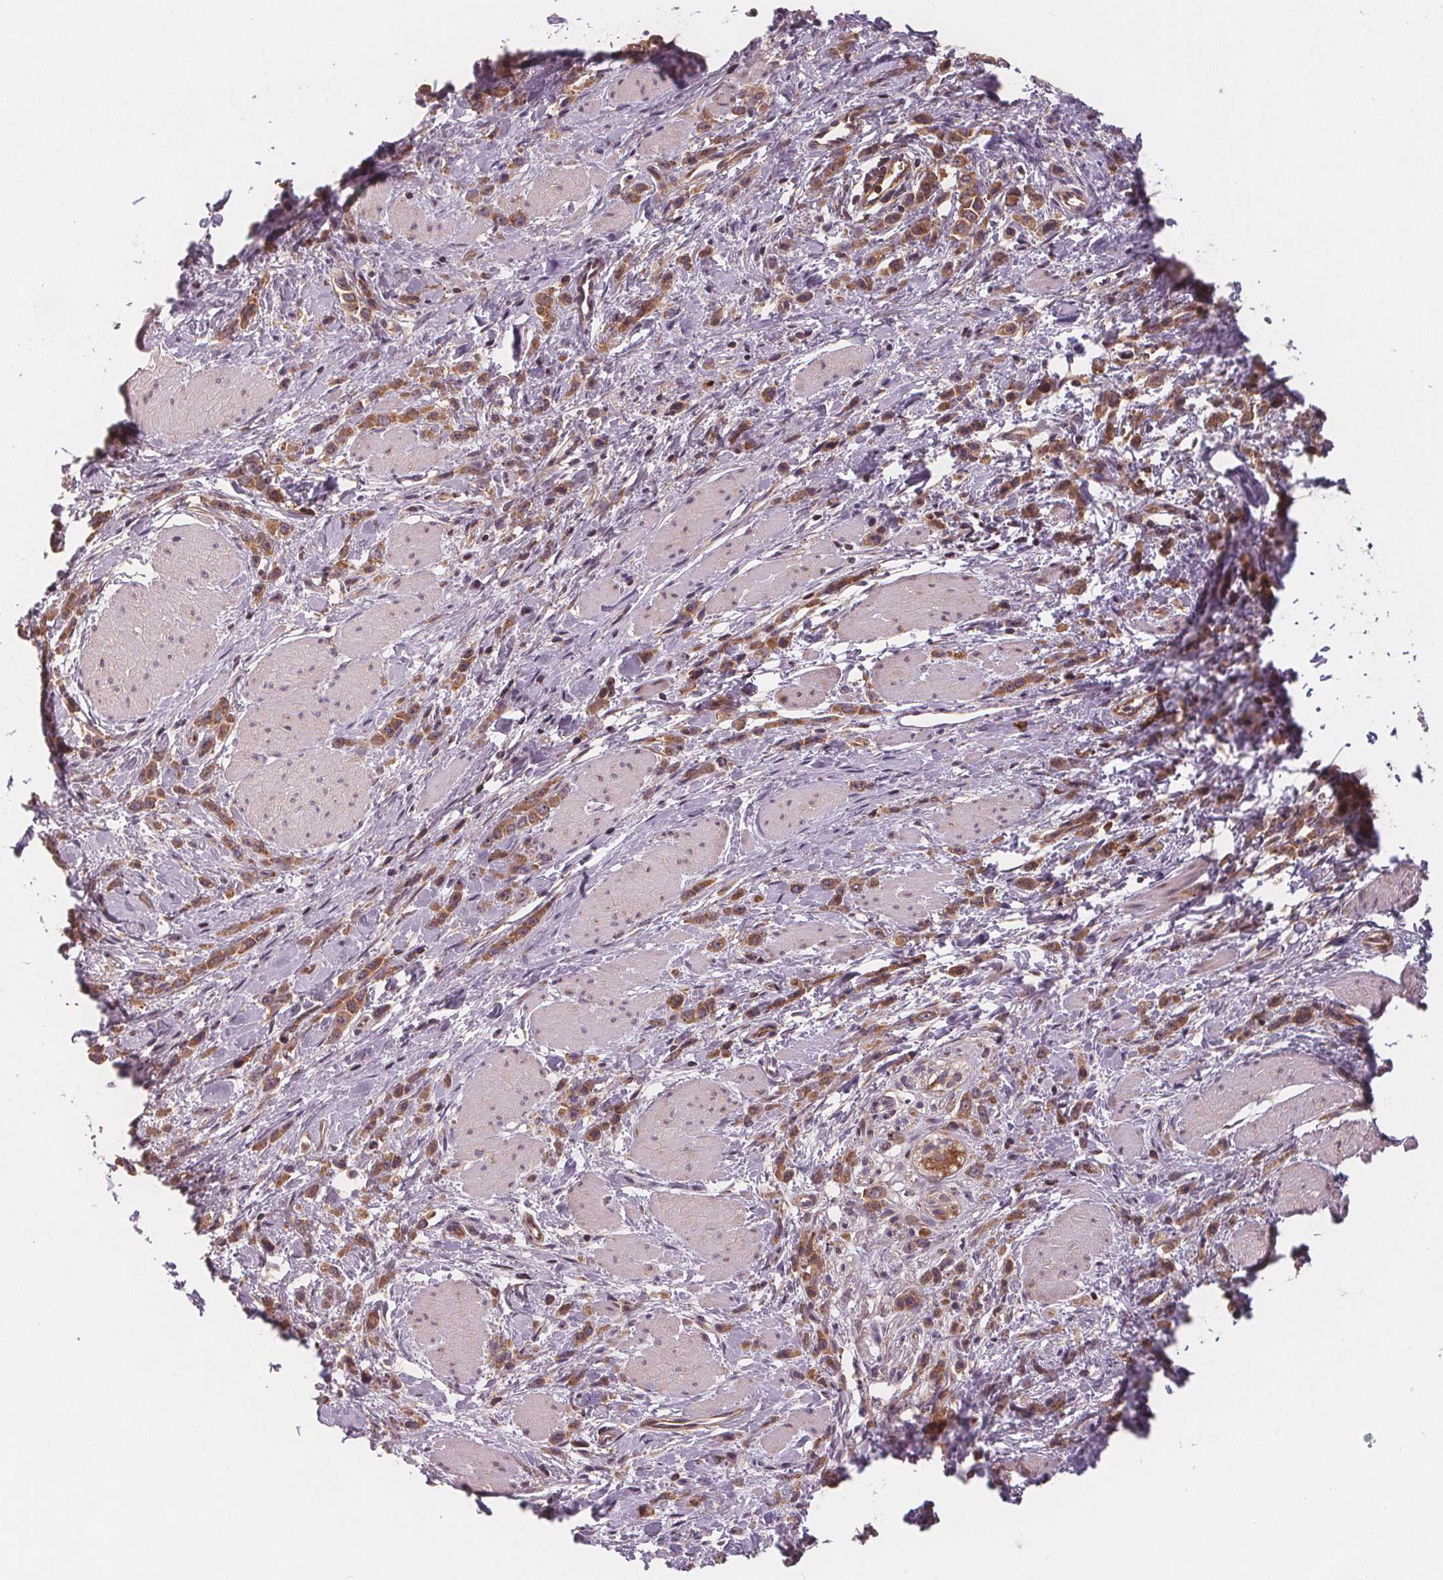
{"staining": {"intensity": "moderate", "quantity": ">75%", "location": "cytoplasmic/membranous"}, "tissue": "stomach cancer", "cell_type": "Tumor cells", "image_type": "cancer", "snomed": [{"axis": "morphology", "description": "Adenocarcinoma, NOS"}, {"axis": "topography", "description": "Stomach"}], "caption": "IHC image of human stomach cancer stained for a protein (brown), which reveals medium levels of moderate cytoplasmic/membranous positivity in about >75% of tumor cells.", "gene": "EIF3D", "patient": {"sex": "male", "age": 47}}